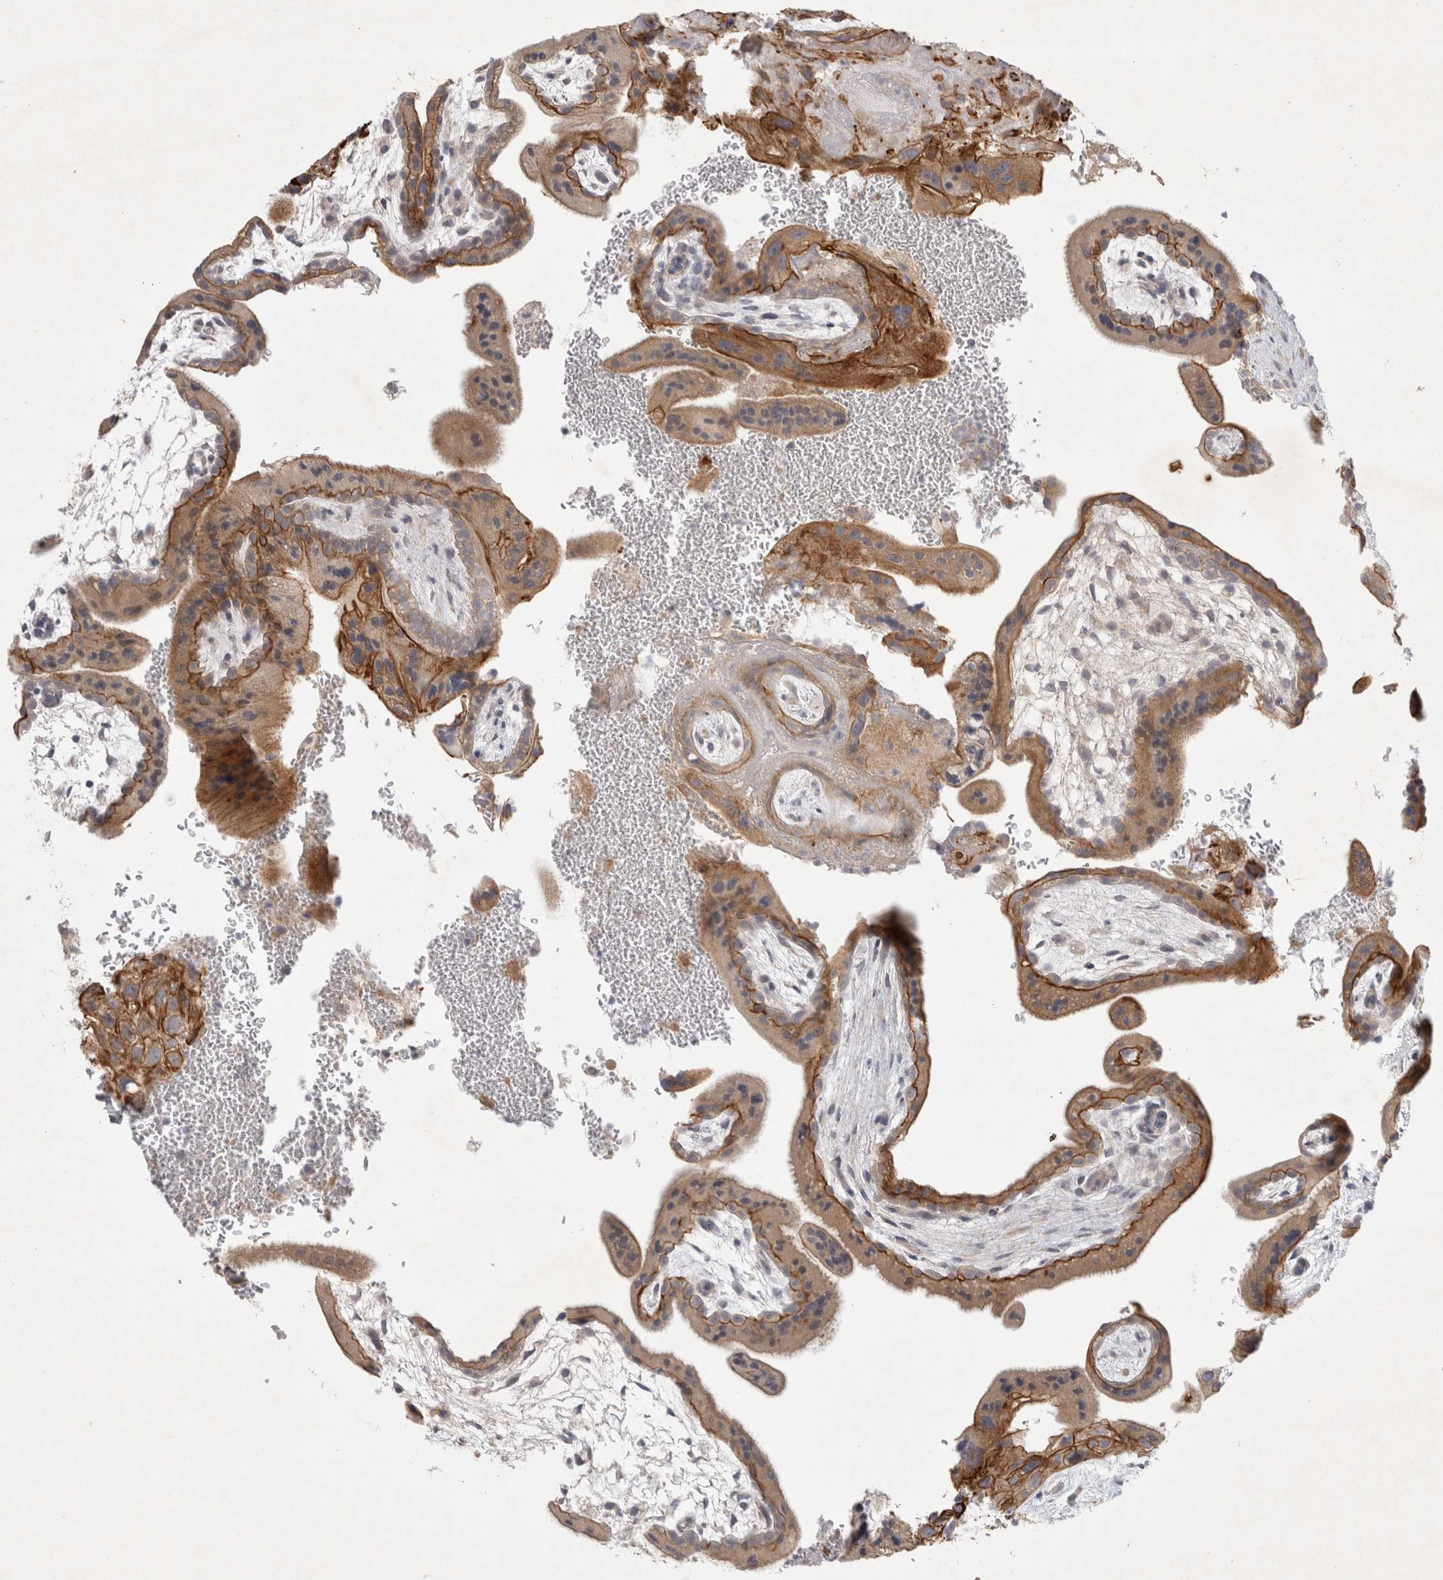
{"staining": {"intensity": "moderate", "quantity": "25%-75%", "location": "cytoplasmic/membranous"}, "tissue": "placenta", "cell_type": "Decidual cells", "image_type": "normal", "snomed": [{"axis": "morphology", "description": "Normal tissue, NOS"}, {"axis": "topography", "description": "Placenta"}], "caption": "IHC staining of normal placenta, which shows medium levels of moderate cytoplasmic/membranous positivity in approximately 25%-75% of decidual cells indicating moderate cytoplasmic/membranous protein staining. The staining was performed using DAB (brown) for protein detection and nuclei were counterstained in hematoxylin (blue).", "gene": "BZW2", "patient": {"sex": "female", "age": 35}}